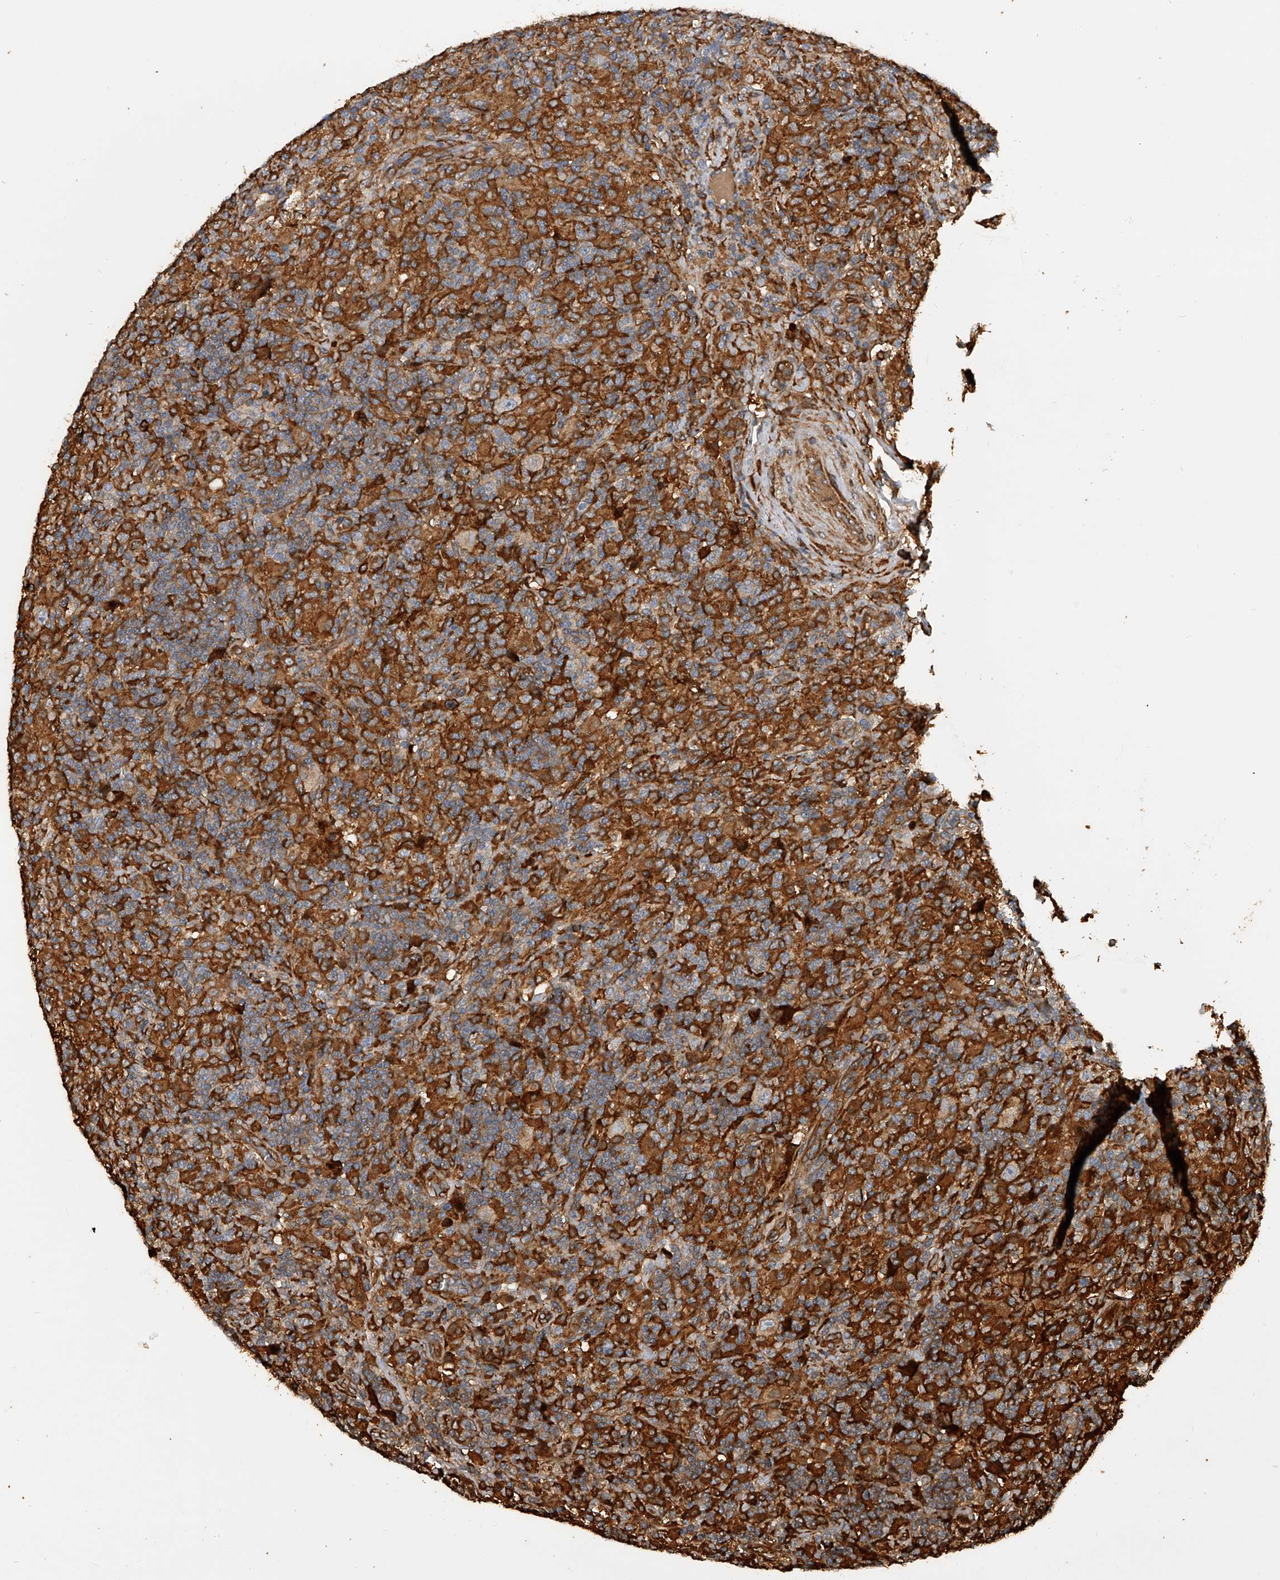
{"staining": {"intensity": "weak", "quantity": ">75%", "location": "cytoplasmic/membranous"}, "tissue": "lymphoma", "cell_type": "Tumor cells", "image_type": "cancer", "snomed": [{"axis": "morphology", "description": "Hodgkin's disease, NOS"}, {"axis": "topography", "description": "Lymph node"}], "caption": "A micrograph of human lymphoma stained for a protein demonstrates weak cytoplasmic/membranous brown staining in tumor cells.", "gene": "PTPRA", "patient": {"sex": "male", "age": 70}}